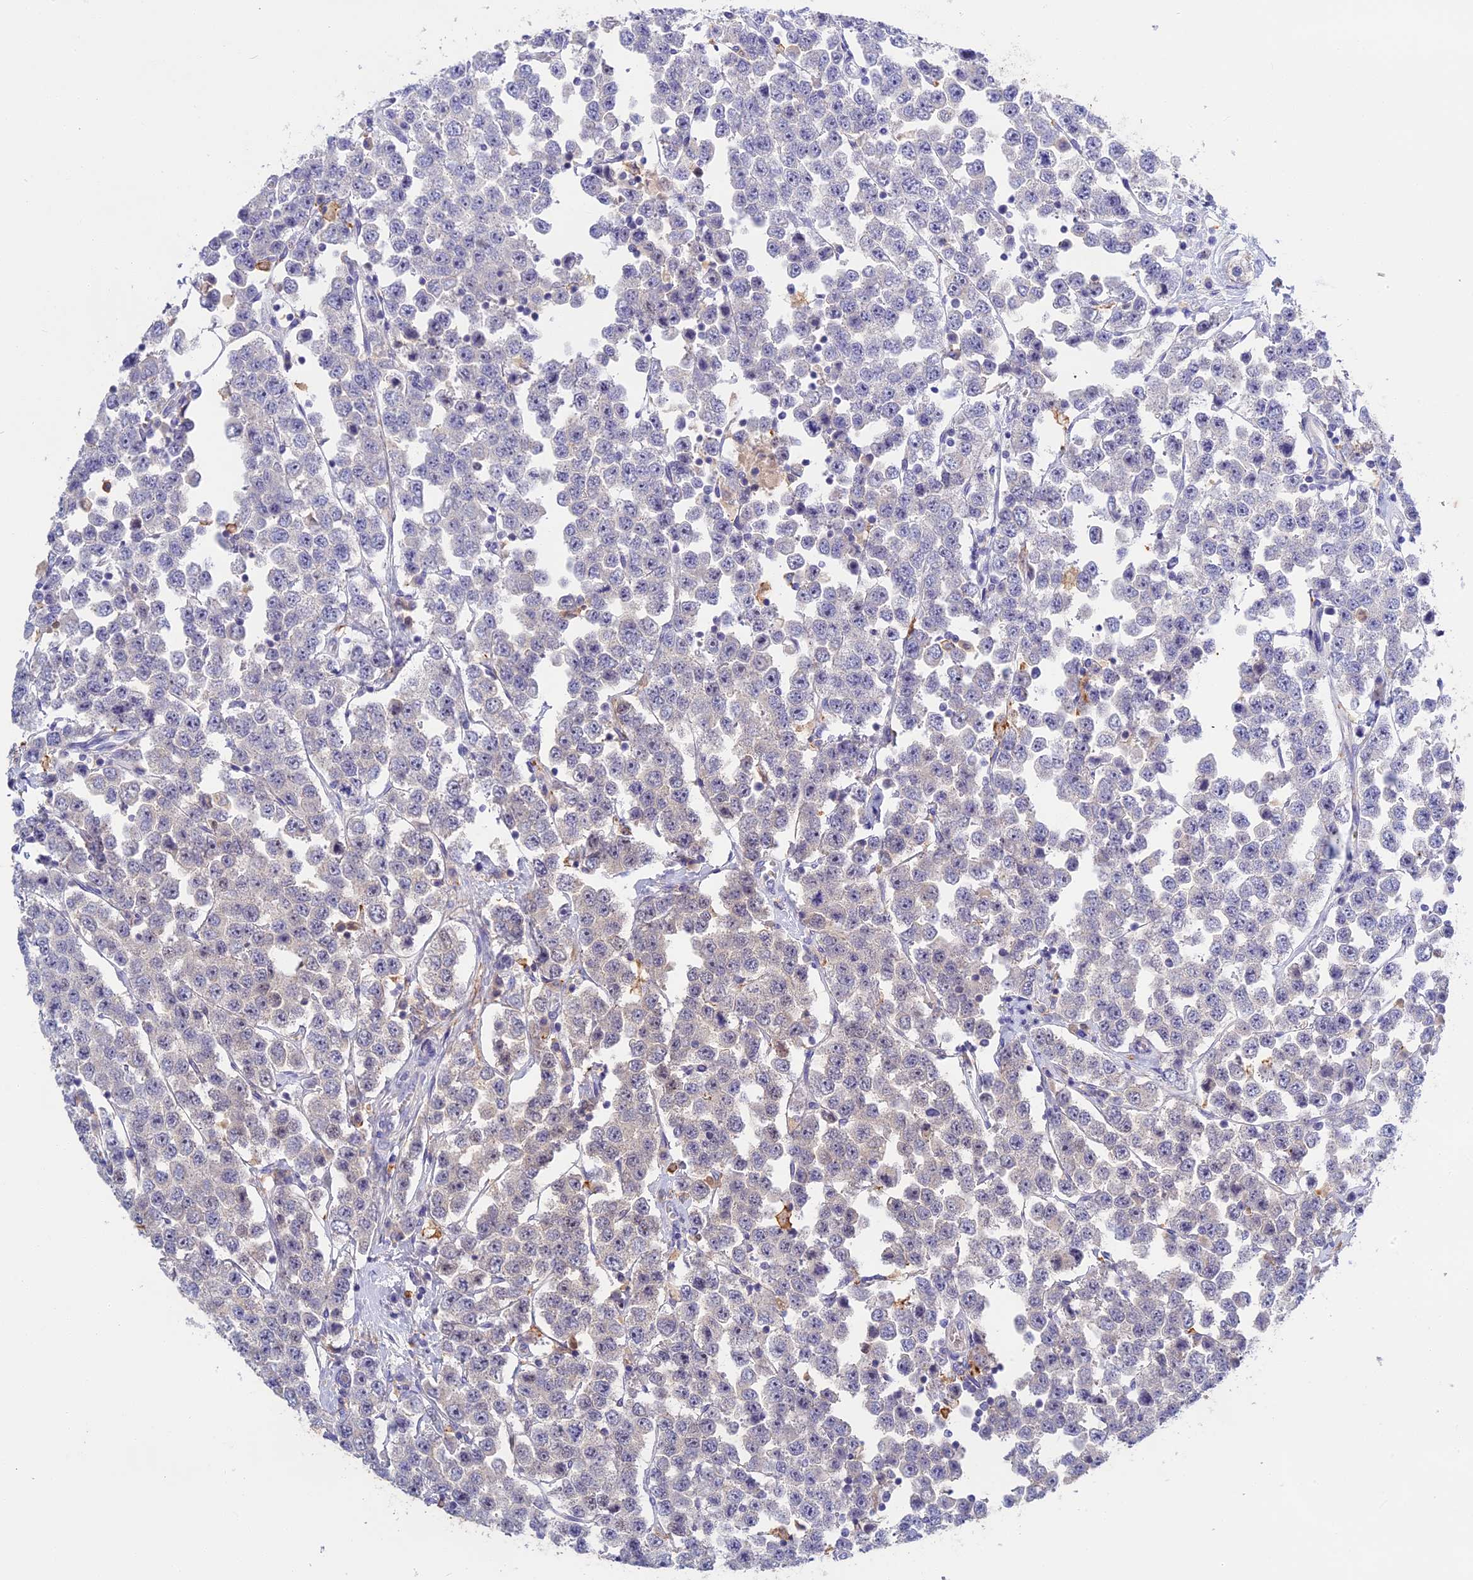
{"staining": {"intensity": "moderate", "quantity": "<25%", "location": "cytoplasmic/membranous"}, "tissue": "testis cancer", "cell_type": "Tumor cells", "image_type": "cancer", "snomed": [{"axis": "morphology", "description": "Seminoma, NOS"}, {"axis": "topography", "description": "Testis"}], "caption": "A histopathology image of human testis cancer stained for a protein demonstrates moderate cytoplasmic/membranous brown staining in tumor cells. The protein is stained brown, and the nuclei are stained in blue (DAB (3,3'-diaminobenzidine) IHC with brightfield microscopy, high magnification).", "gene": "ADGRD1", "patient": {"sex": "male", "age": 28}}